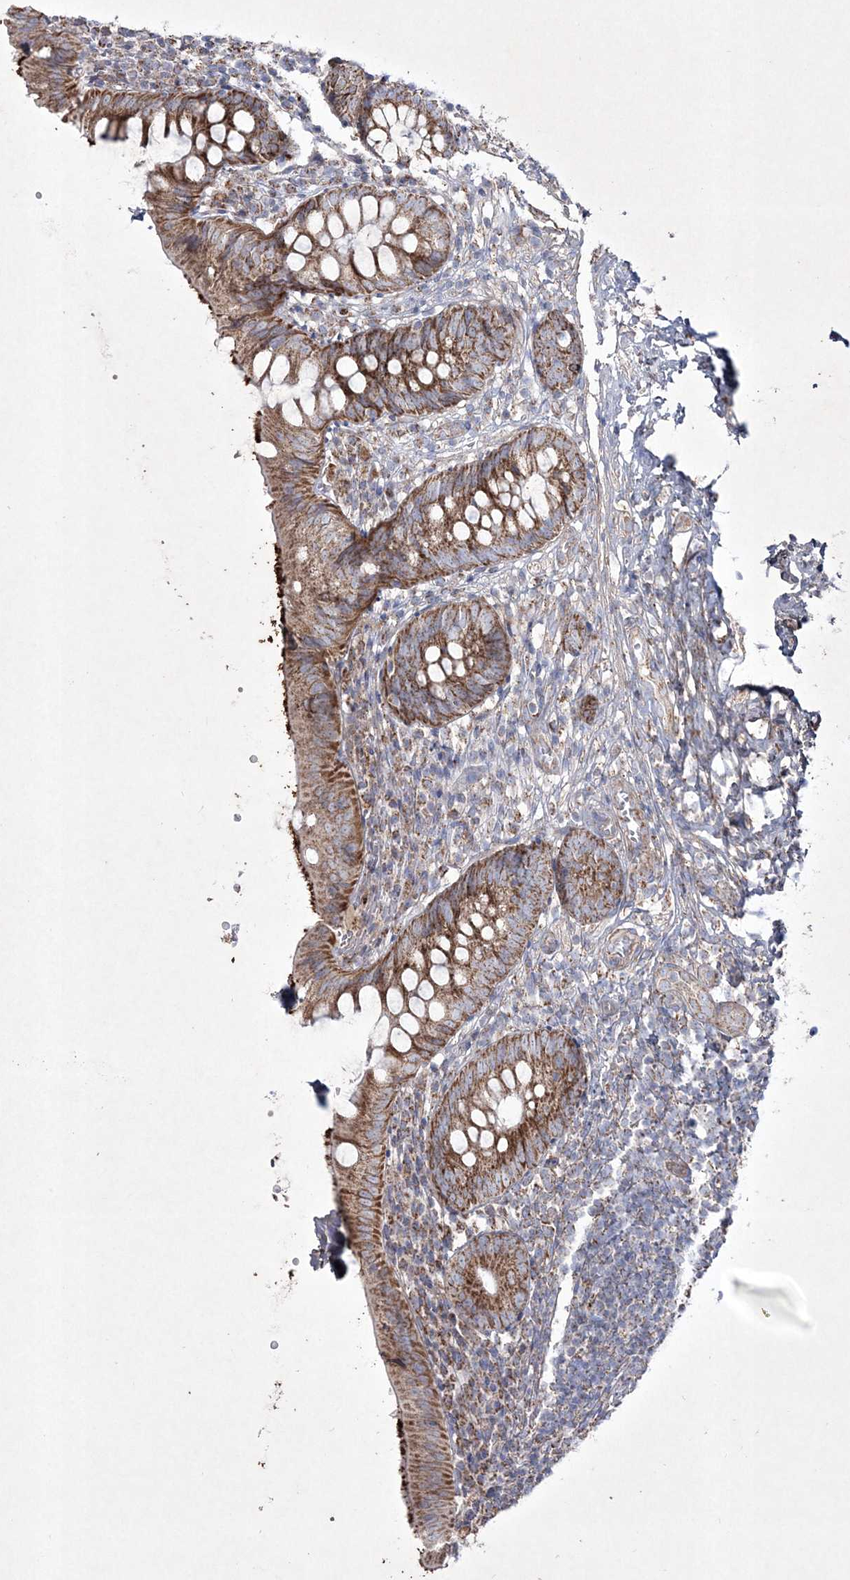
{"staining": {"intensity": "moderate", "quantity": ">75%", "location": "cytoplasmic/membranous"}, "tissue": "appendix", "cell_type": "Glandular cells", "image_type": "normal", "snomed": [{"axis": "morphology", "description": "Normal tissue, NOS"}, {"axis": "topography", "description": "Appendix"}], "caption": "Immunohistochemistry of normal human appendix demonstrates medium levels of moderate cytoplasmic/membranous staining in about >75% of glandular cells.", "gene": "RICTOR", "patient": {"sex": "male", "age": 8}}